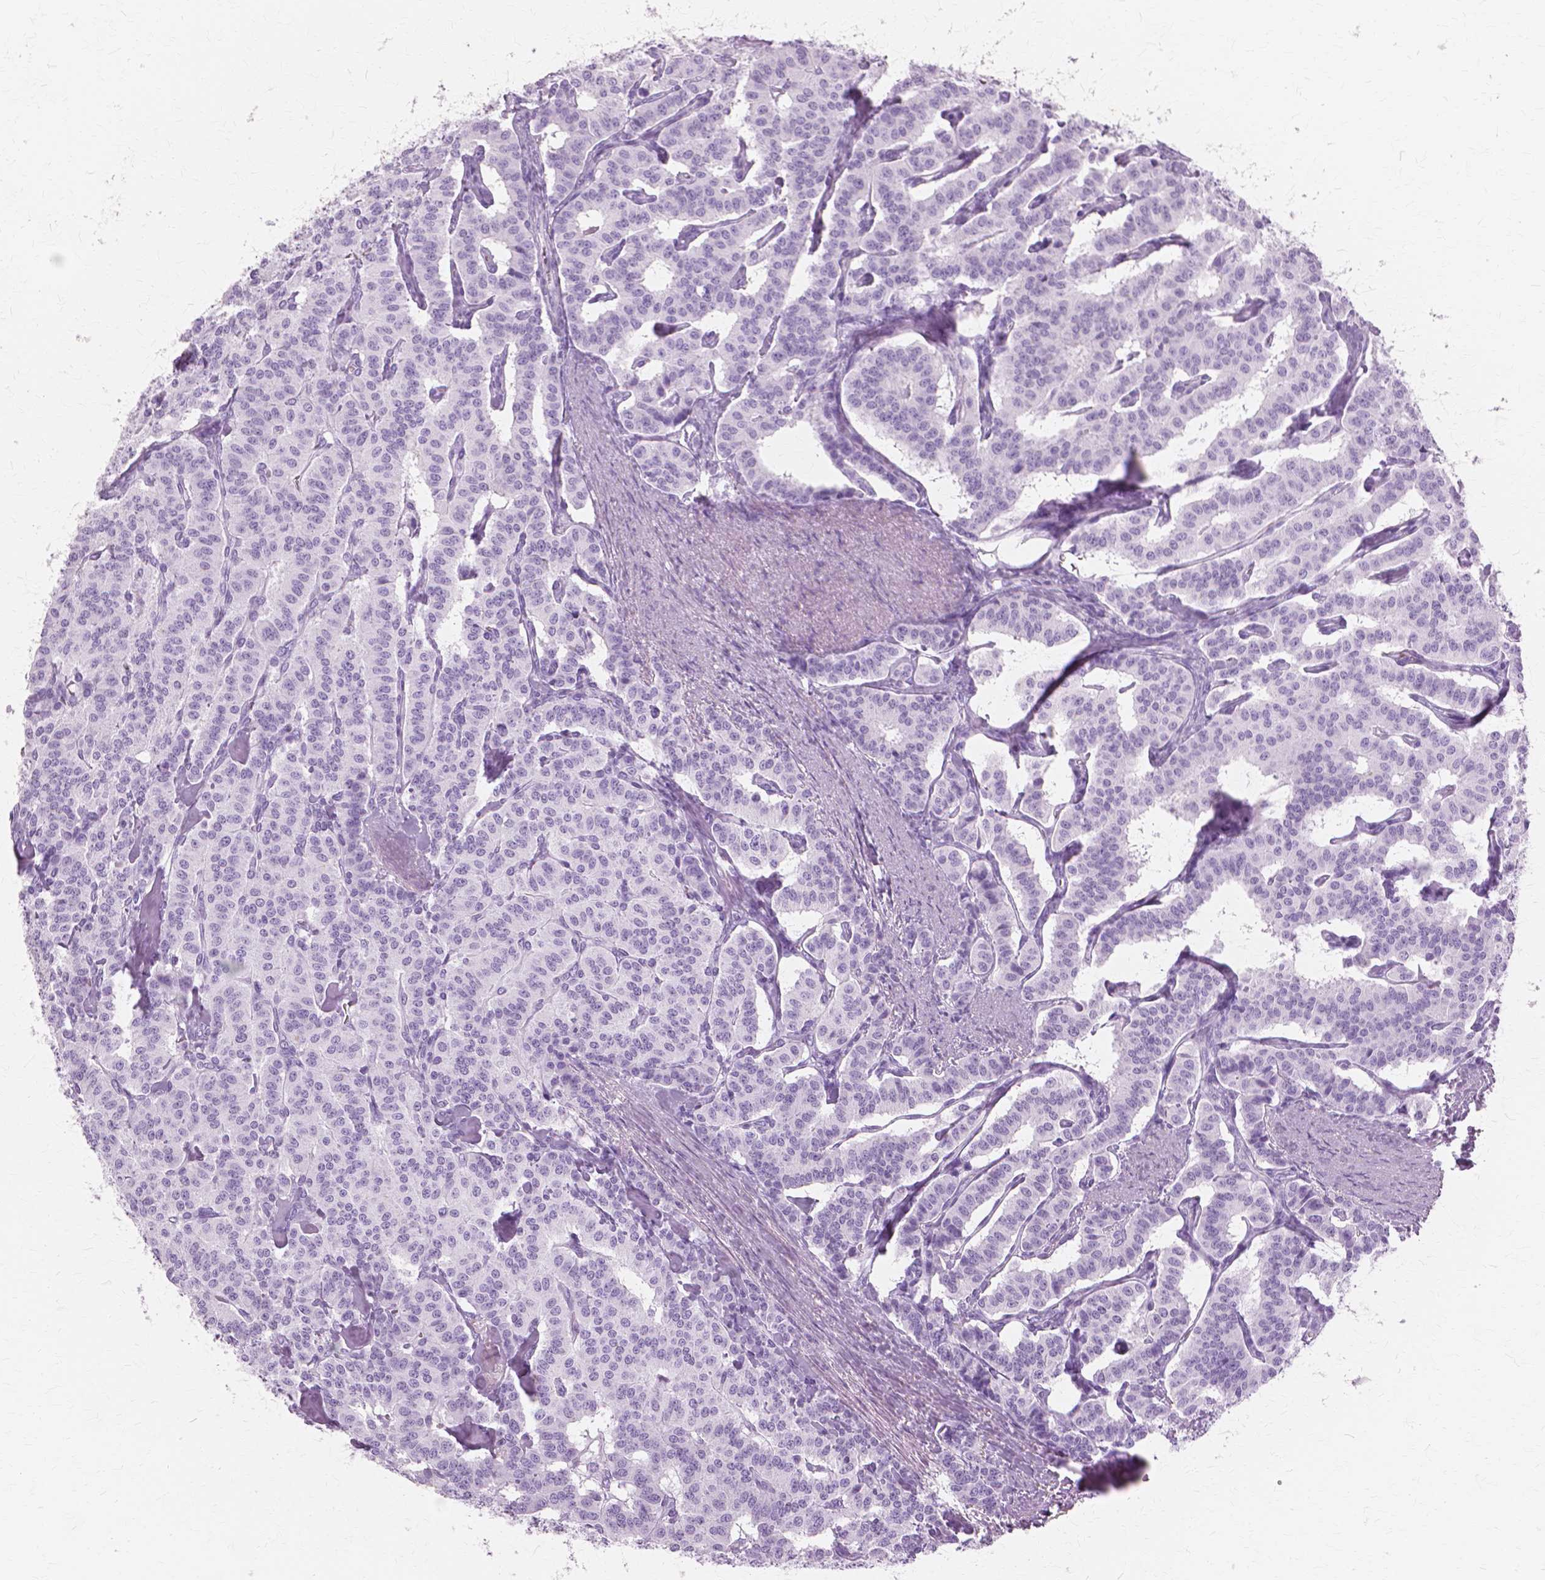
{"staining": {"intensity": "negative", "quantity": "none", "location": "none"}, "tissue": "carcinoid", "cell_type": "Tumor cells", "image_type": "cancer", "snomed": [{"axis": "morphology", "description": "Carcinoid, malignant, NOS"}, {"axis": "topography", "description": "Lung"}], "caption": "Histopathology image shows no protein staining in tumor cells of malignant carcinoid tissue.", "gene": "SFTPD", "patient": {"sex": "female", "age": 46}}